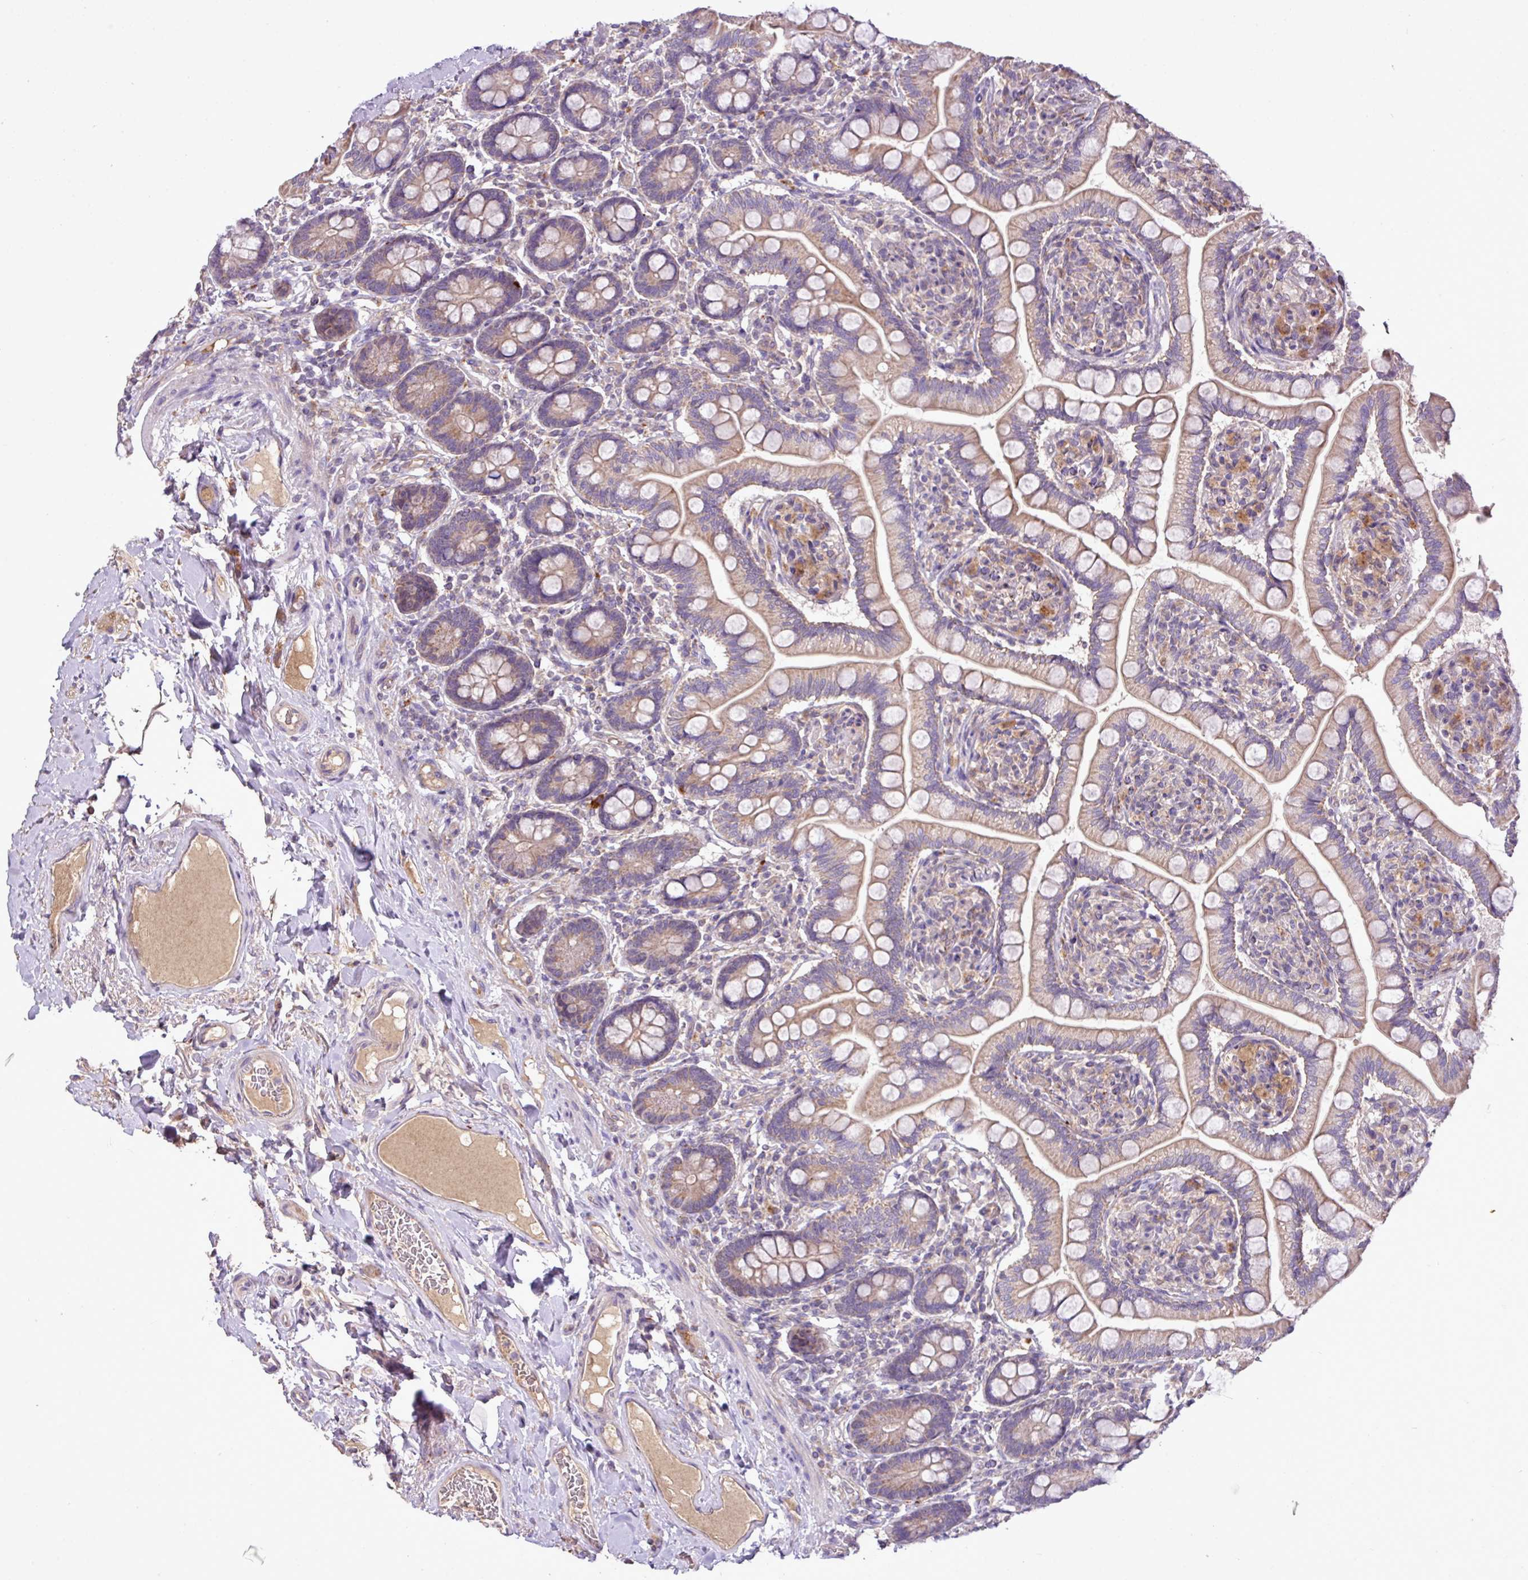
{"staining": {"intensity": "moderate", "quantity": ">75%", "location": "cytoplasmic/membranous"}, "tissue": "small intestine", "cell_type": "Glandular cells", "image_type": "normal", "snomed": [{"axis": "morphology", "description": "Normal tissue, NOS"}, {"axis": "topography", "description": "Small intestine"}], "caption": "DAB (3,3'-diaminobenzidine) immunohistochemical staining of benign small intestine shows moderate cytoplasmic/membranous protein positivity in about >75% of glandular cells. The staining was performed using DAB (3,3'-diaminobenzidine), with brown indicating positive protein expression. Nuclei are stained blue with hematoxylin.", "gene": "XIAP", "patient": {"sex": "female", "age": 64}}